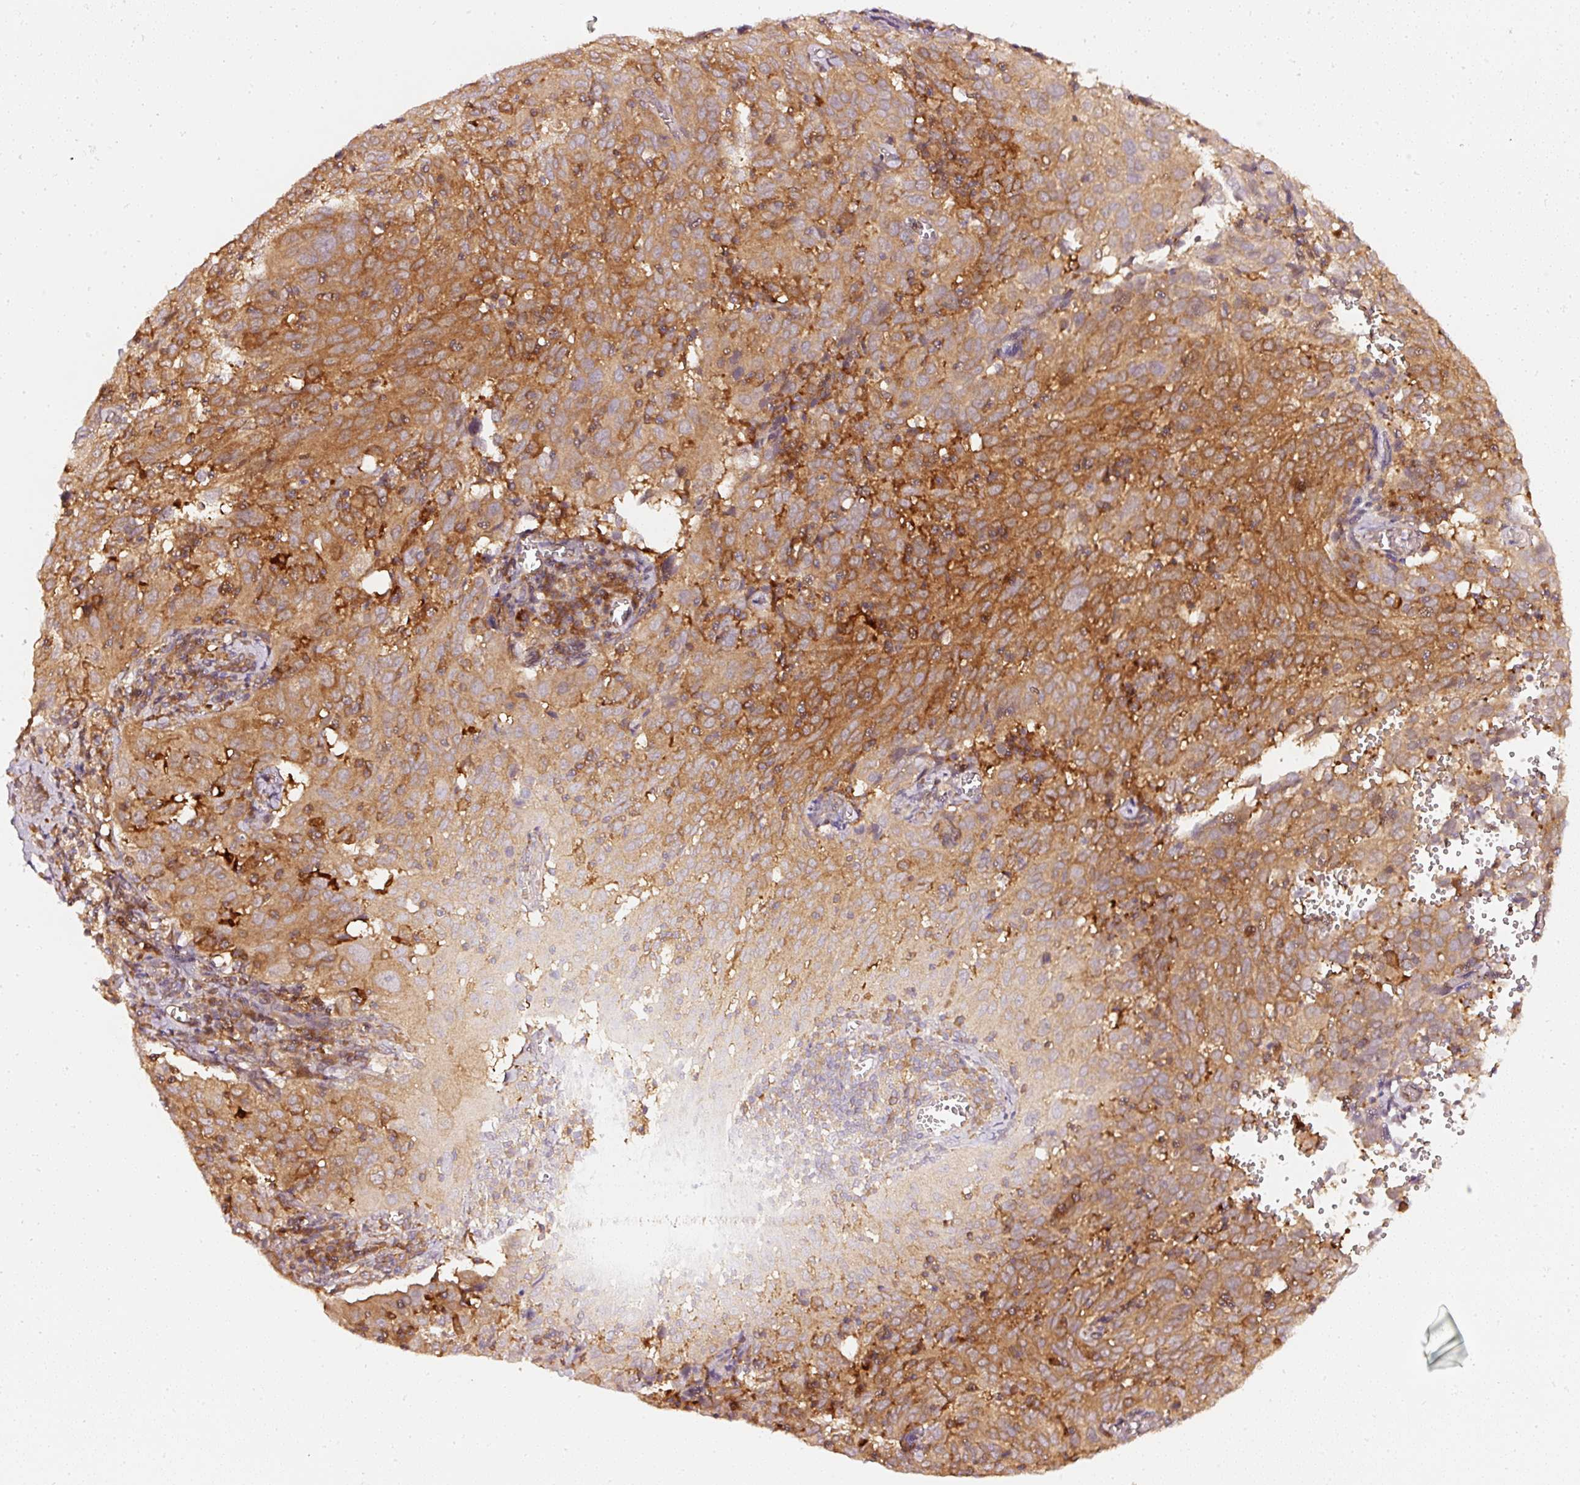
{"staining": {"intensity": "strong", "quantity": ">75%", "location": "cytoplasmic/membranous"}, "tissue": "cervical cancer", "cell_type": "Tumor cells", "image_type": "cancer", "snomed": [{"axis": "morphology", "description": "Squamous cell carcinoma, NOS"}, {"axis": "topography", "description": "Cervix"}], "caption": "Squamous cell carcinoma (cervical) was stained to show a protein in brown. There is high levels of strong cytoplasmic/membranous staining in about >75% of tumor cells.", "gene": "ASMTL", "patient": {"sex": "female", "age": 31}}